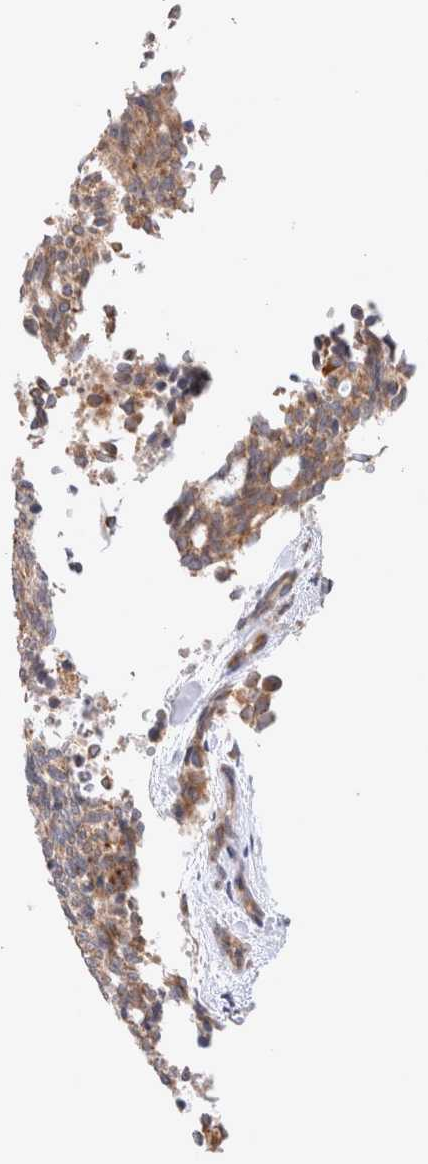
{"staining": {"intensity": "moderate", "quantity": ">75%", "location": "cytoplasmic/membranous"}, "tissue": "carcinoid", "cell_type": "Tumor cells", "image_type": "cancer", "snomed": [{"axis": "morphology", "description": "Carcinoid, malignant, NOS"}, {"axis": "topography", "description": "Pancreas"}], "caption": "Carcinoid was stained to show a protein in brown. There is medium levels of moderate cytoplasmic/membranous expression in about >75% of tumor cells.", "gene": "NPC1", "patient": {"sex": "female", "age": 54}}